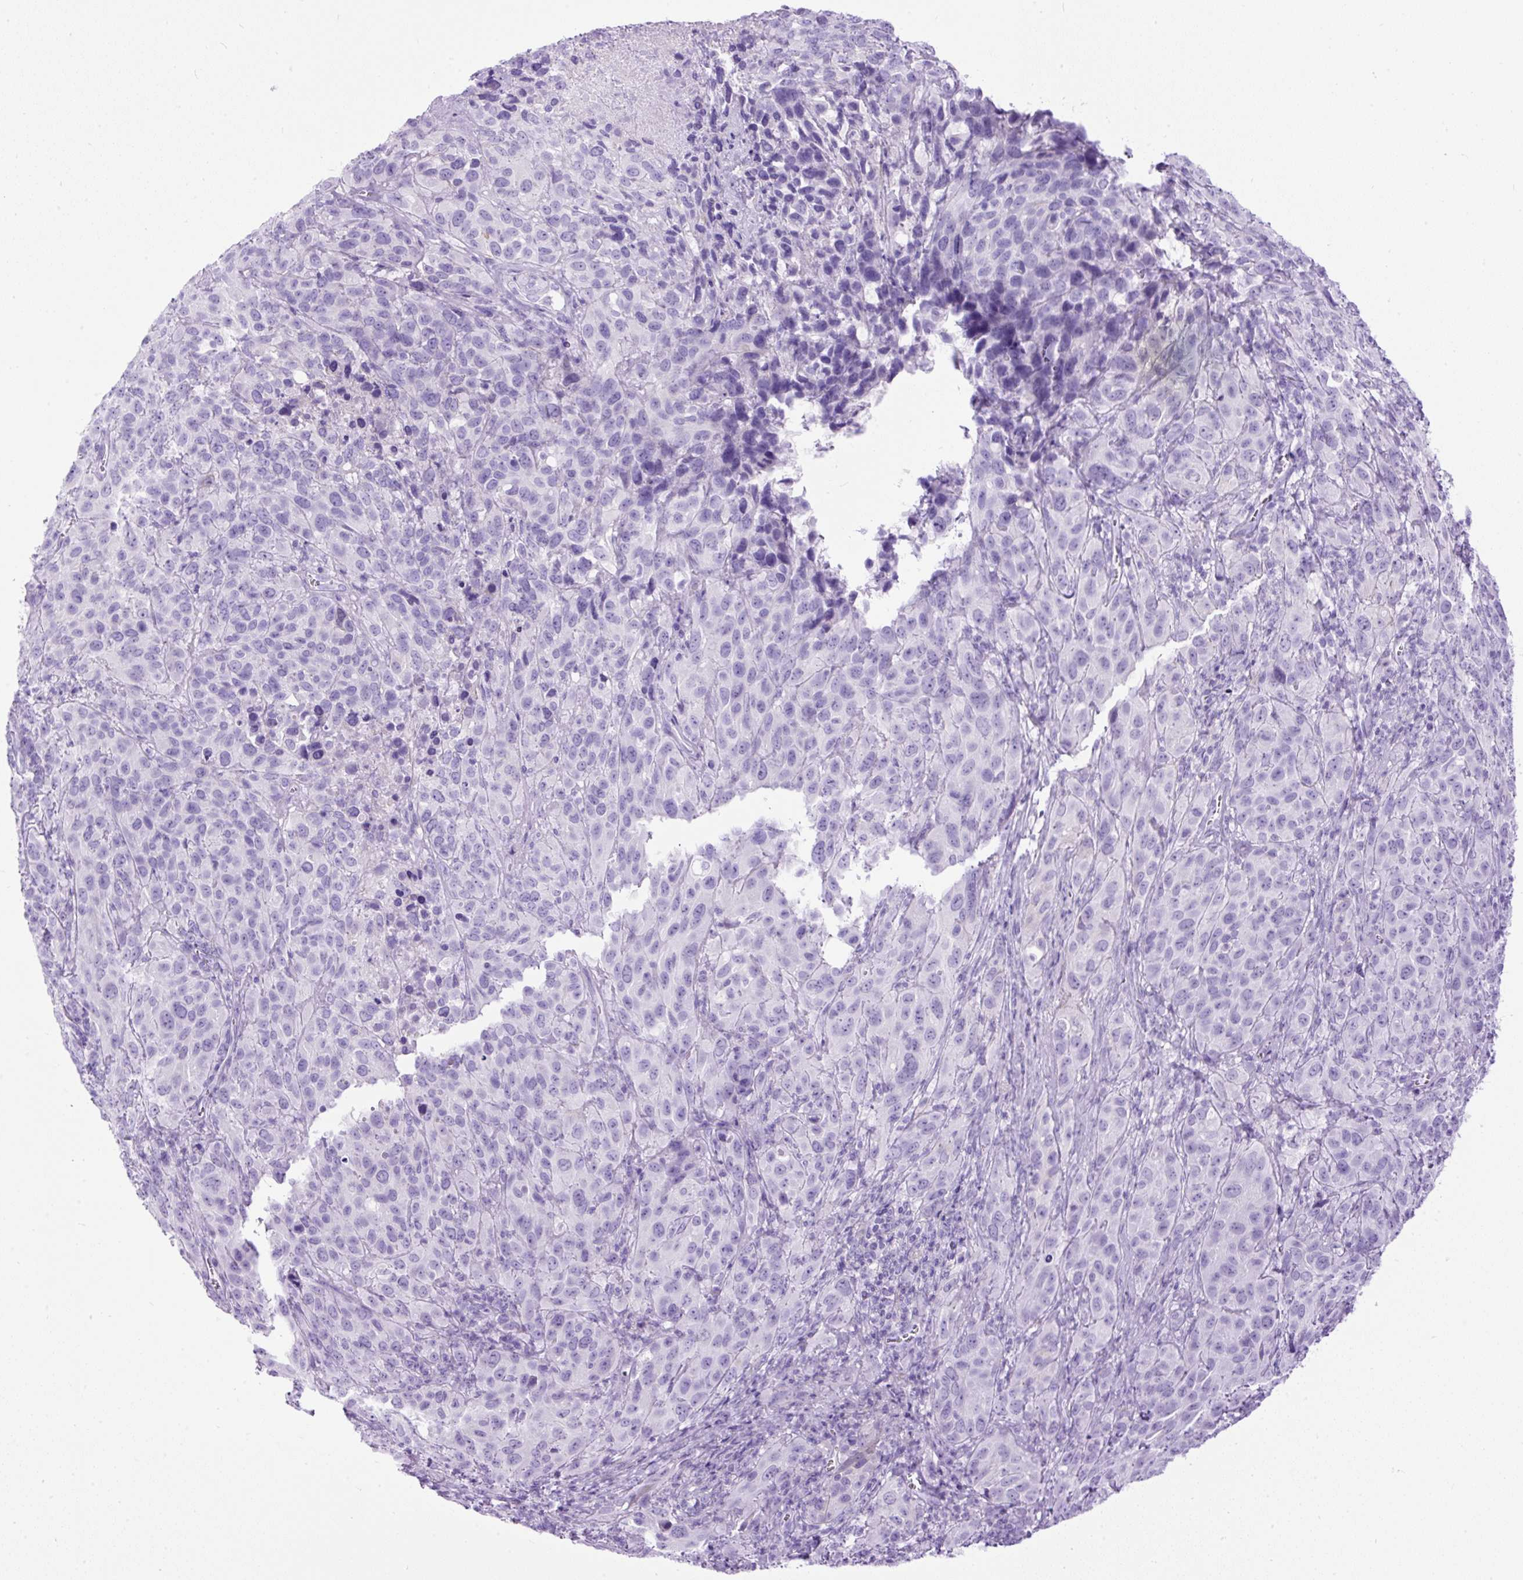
{"staining": {"intensity": "negative", "quantity": "none", "location": "none"}, "tissue": "cervical cancer", "cell_type": "Tumor cells", "image_type": "cancer", "snomed": [{"axis": "morphology", "description": "Squamous cell carcinoma, NOS"}, {"axis": "topography", "description": "Cervix"}], "caption": "Protein analysis of cervical cancer displays no significant expression in tumor cells.", "gene": "PDIA2", "patient": {"sex": "female", "age": 51}}